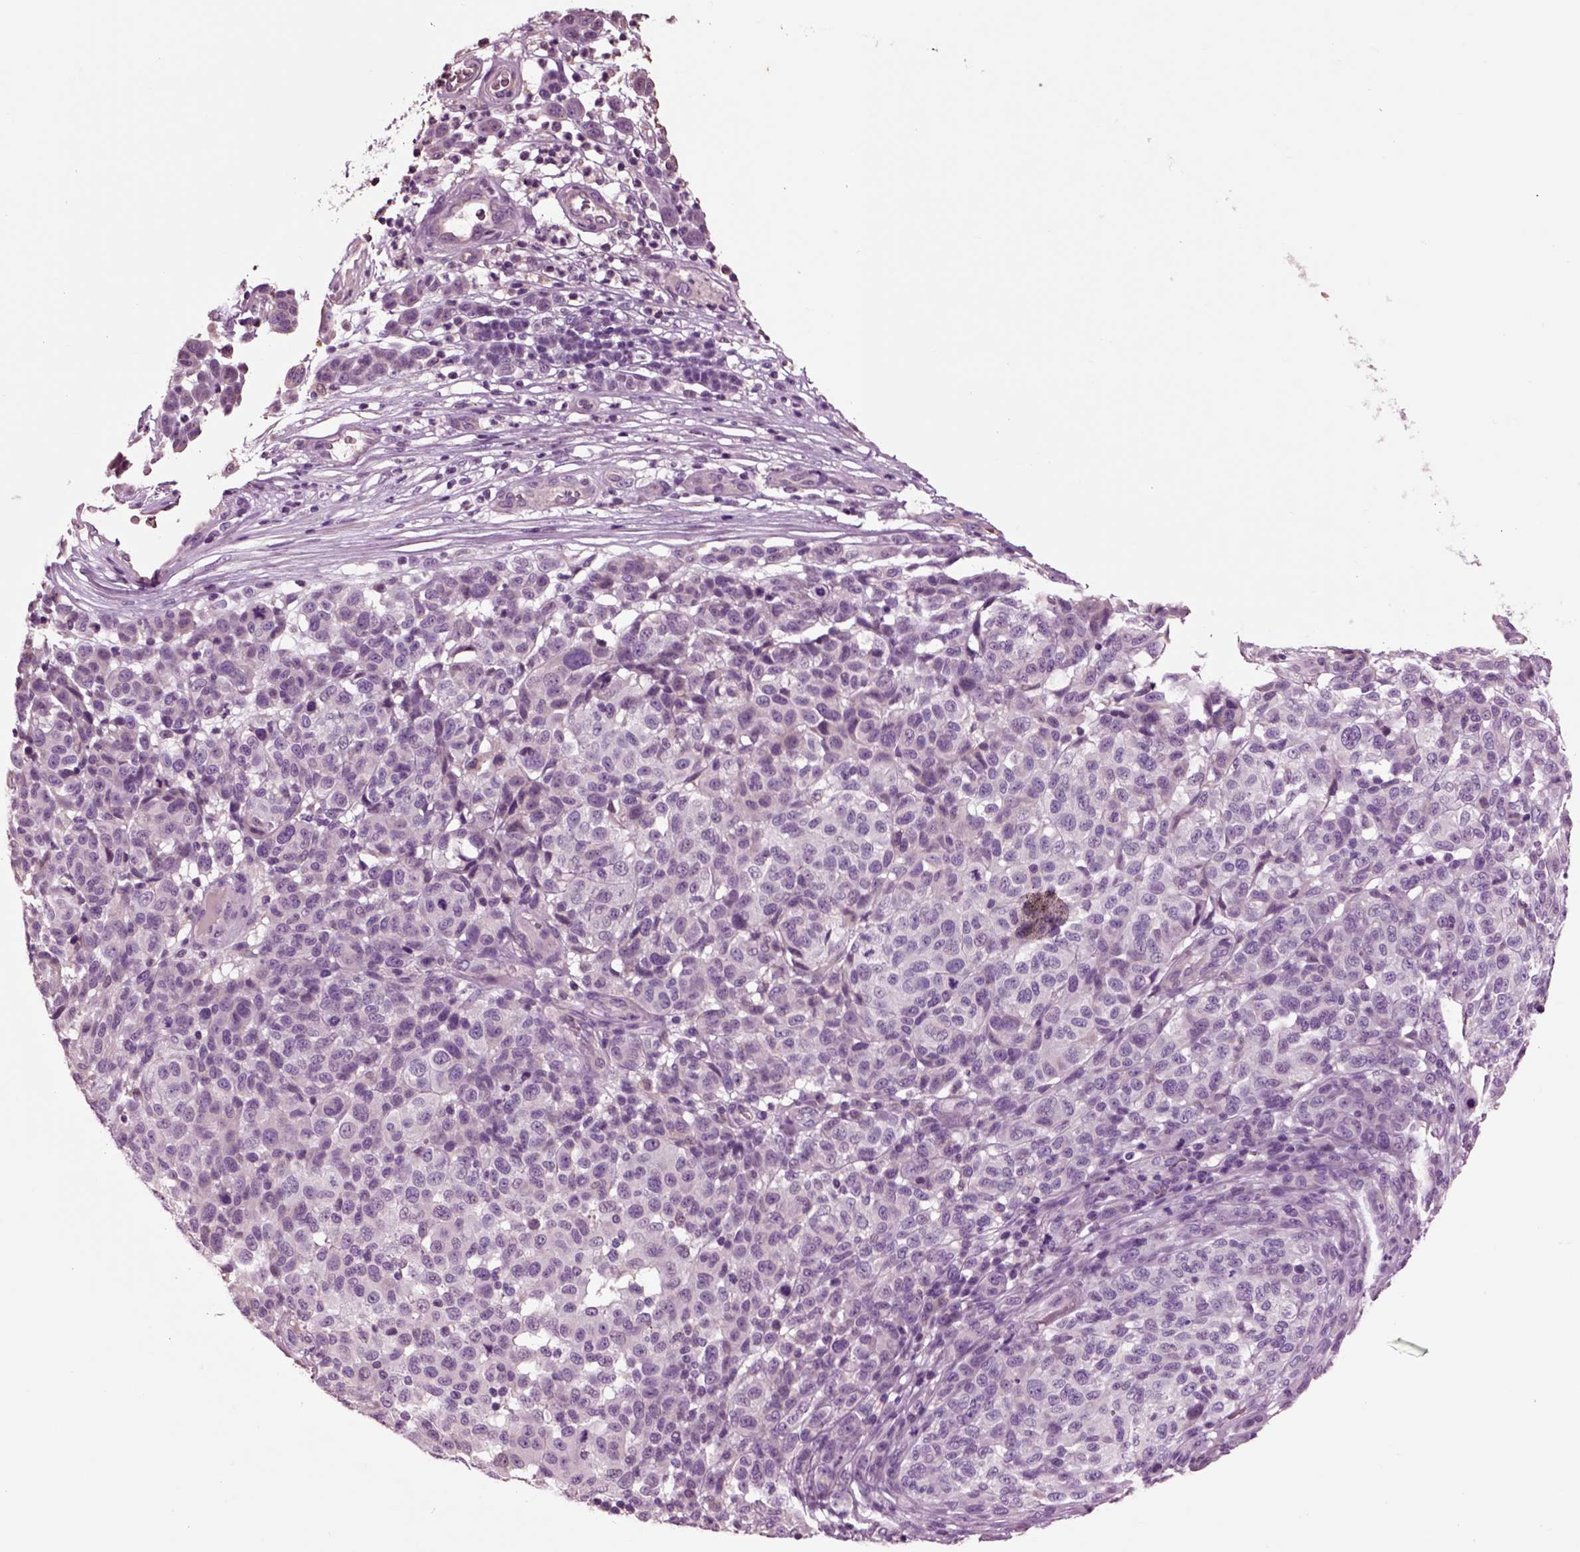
{"staining": {"intensity": "negative", "quantity": "none", "location": "none"}, "tissue": "melanoma", "cell_type": "Tumor cells", "image_type": "cancer", "snomed": [{"axis": "morphology", "description": "Malignant melanoma, NOS"}, {"axis": "topography", "description": "Skin"}], "caption": "This image is of malignant melanoma stained with immunohistochemistry to label a protein in brown with the nuclei are counter-stained blue. There is no staining in tumor cells. (DAB (3,3'-diaminobenzidine) immunohistochemistry, high magnification).", "gene": "CHGB", "patient": {"sex": "male", "age": 59}}